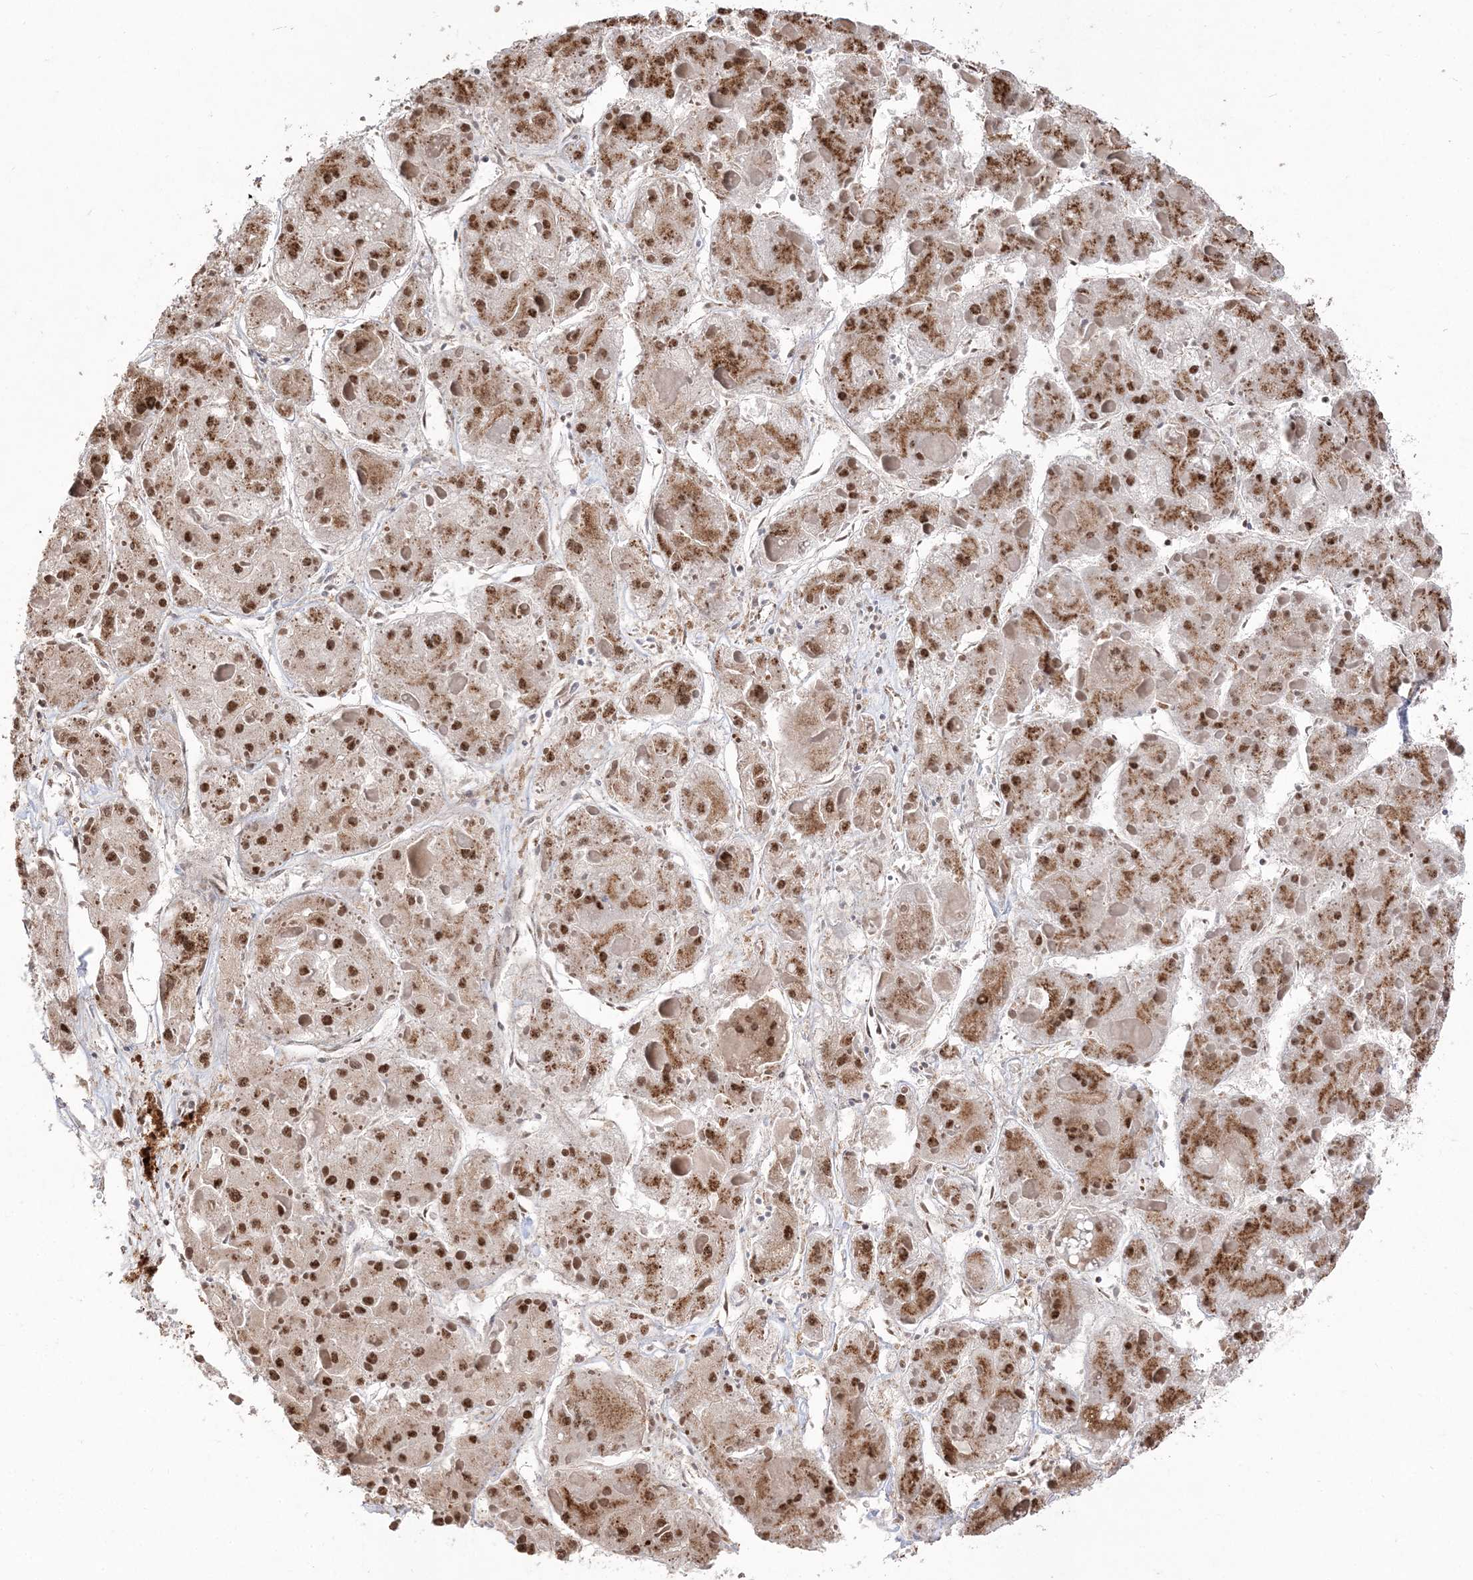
{"staining": {"intensity": "moderate", "quantity": ">75%", "location": "nuclear"}, "tissue": "liver cancer", "cell_type": "Tumor cells", "image_type": "cancer", "snomed": [{"axis": "morphology", "description": "Carcinoma, Hepatocellular, NOS"}, {"axis": "topography", "description": "Liver"}], "caption": "This is a histology image of immunohistochemistry (IHC) staining of liver hepatocellular carcinoma, which shows moderate staining in the nuclear of tumor cells.", "gene": "RBM17", "patient": {"sex": "female", "age": 73}}